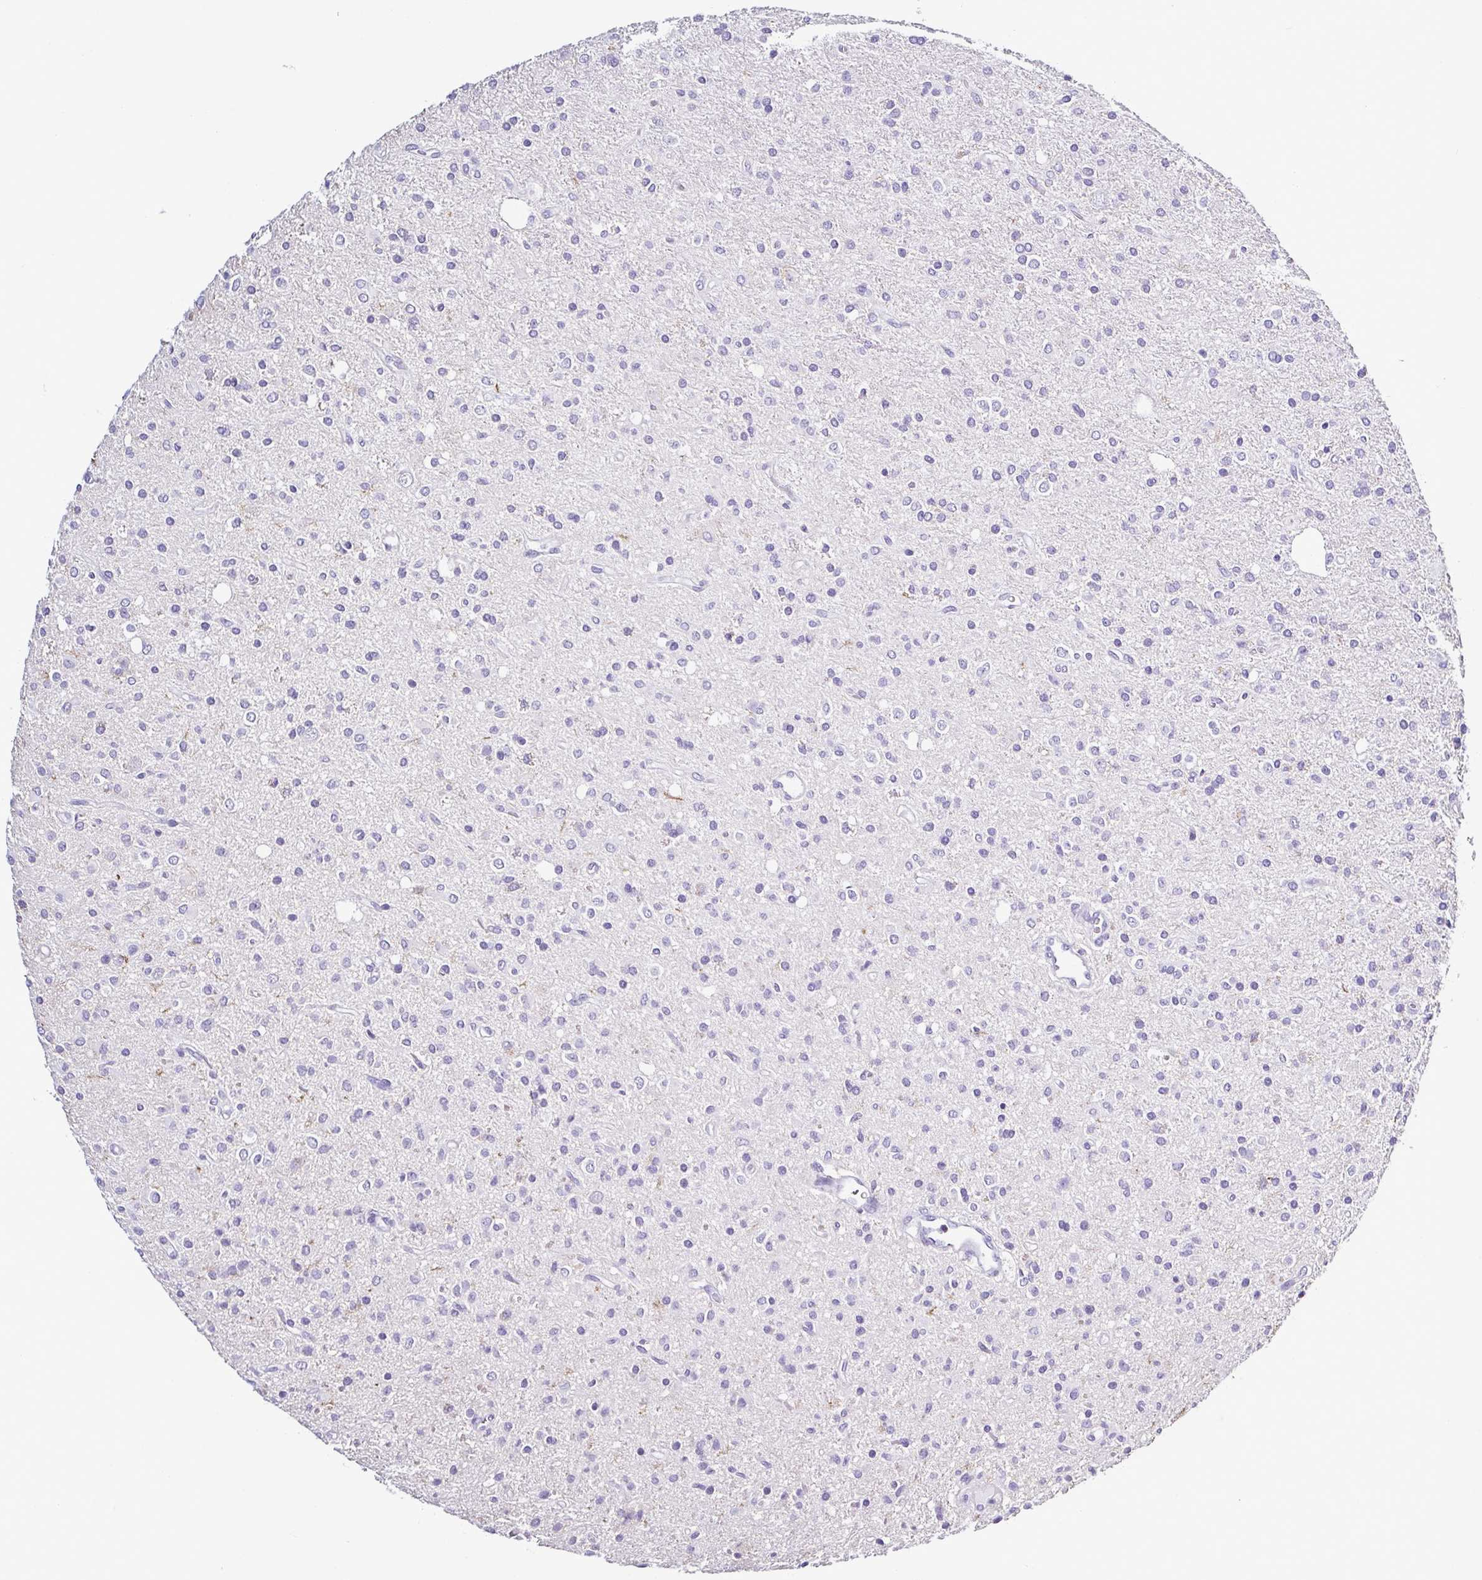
{"staining": {"intensity": "negative", "quantity": "none", "location": "none"}, "tissue": "glioma", "cell_type": "Tumor cells", "image_type": "cancer", "snomed": [{"axis": "morphology", "description": "Glioma, malignant, Low grade"}, {"axis": "topography", "description": "Brain"}], "caption": "Immunohistochemistry histopathology image of human malignant low-grade glioma stained for a protein (brown), which reveals no positivity in tumor cells. The staining was performed using DAB to visualize the protein expression in brown, while the nuclei were stained in blue with hematoxylin (Magnification: 20x).", "gene": "TNNT2", "patient": {"sex": "female", "age": 33}}